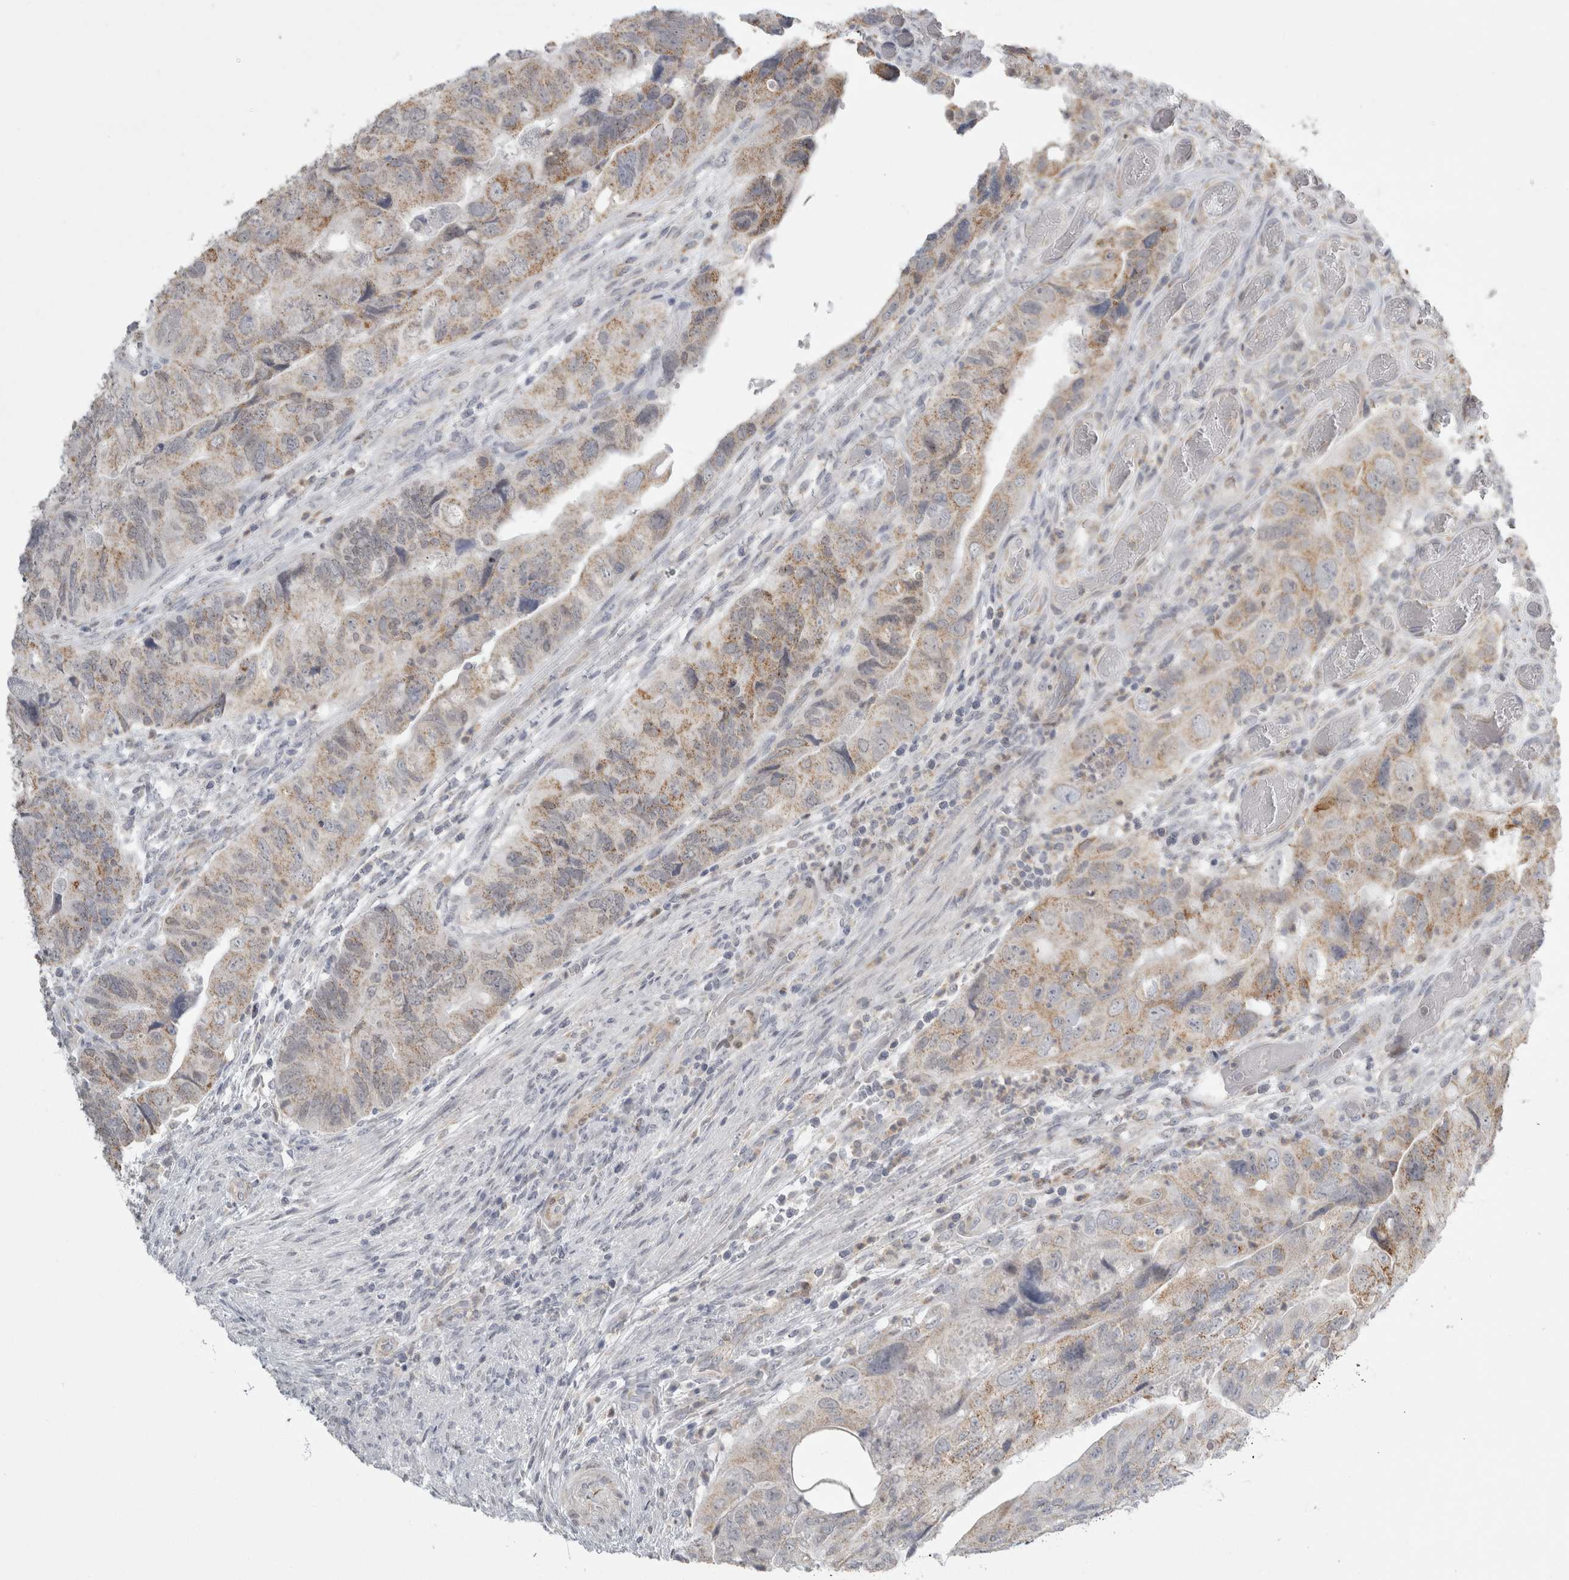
{"staining": {"intensity": "weak", "quantity": ">75%", "location": "cytoplasmic/membranous"}, "tissue": "colorectal cancer", "cell_type": "Tumor cells", "image_type": "cancer", "snomed": [{"axis": "morphology", "description": "Adenocarcinoma, NOS"}, {"axis": "topography", "description": "Rectum"}], "caption": "Adenocarcinoma (colorectal) stained for a protein demonstrates weak cytoplasmic/membranous positivity in tumor cells. (IHC, brightfield microscopy, high magnification).", "gene": "PLIN1", "patient": {"sex": "male", "age": 63}}